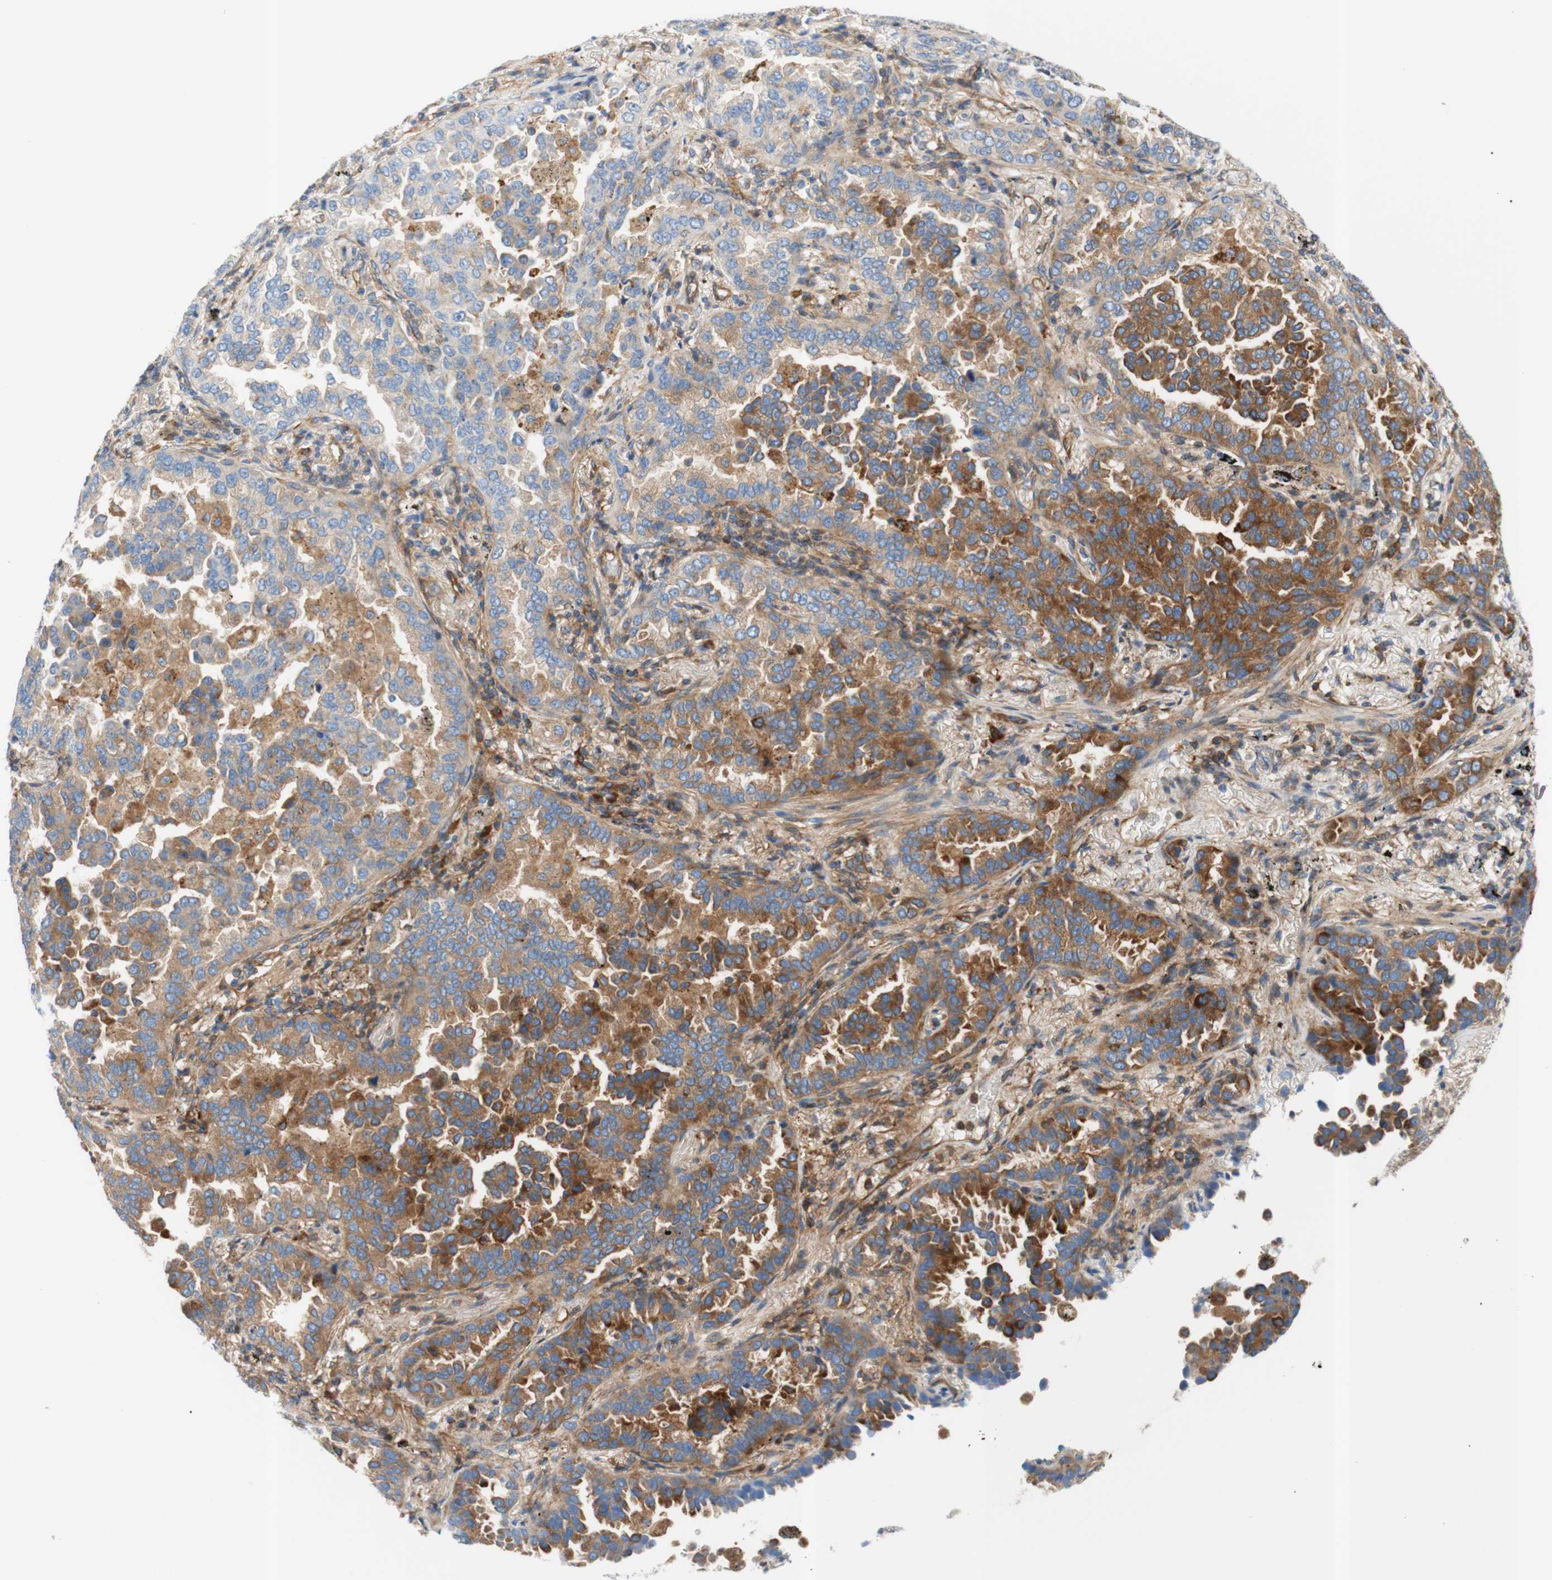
{"staining": {"intensity": "moderate", "quantity": "25%-75%", "location": "cytoplasmic/membranous"}, "tissue": "lung cancer", "cell_type": "Tumor cells", "image_type": "cancer", "snomed": [{"axis": "morphology", "description": "Normal tissue, NOS"}, {"axis": "morphology", "description": "Adenocarcinoma, NOS"}, {"axis": "topography", "description": "Lung"}], "caption": "A high-resolution micrograph shows immunohistochemistry staining of lung cancer, which exhibits moderate cytoplasmic/membranous expression in about 25%-75% of tumor cells. (Brightfield microscopy of DAB IHC at high magnification).", "gene": "STOM", "patient": {"sex": "male", "age": 59}}